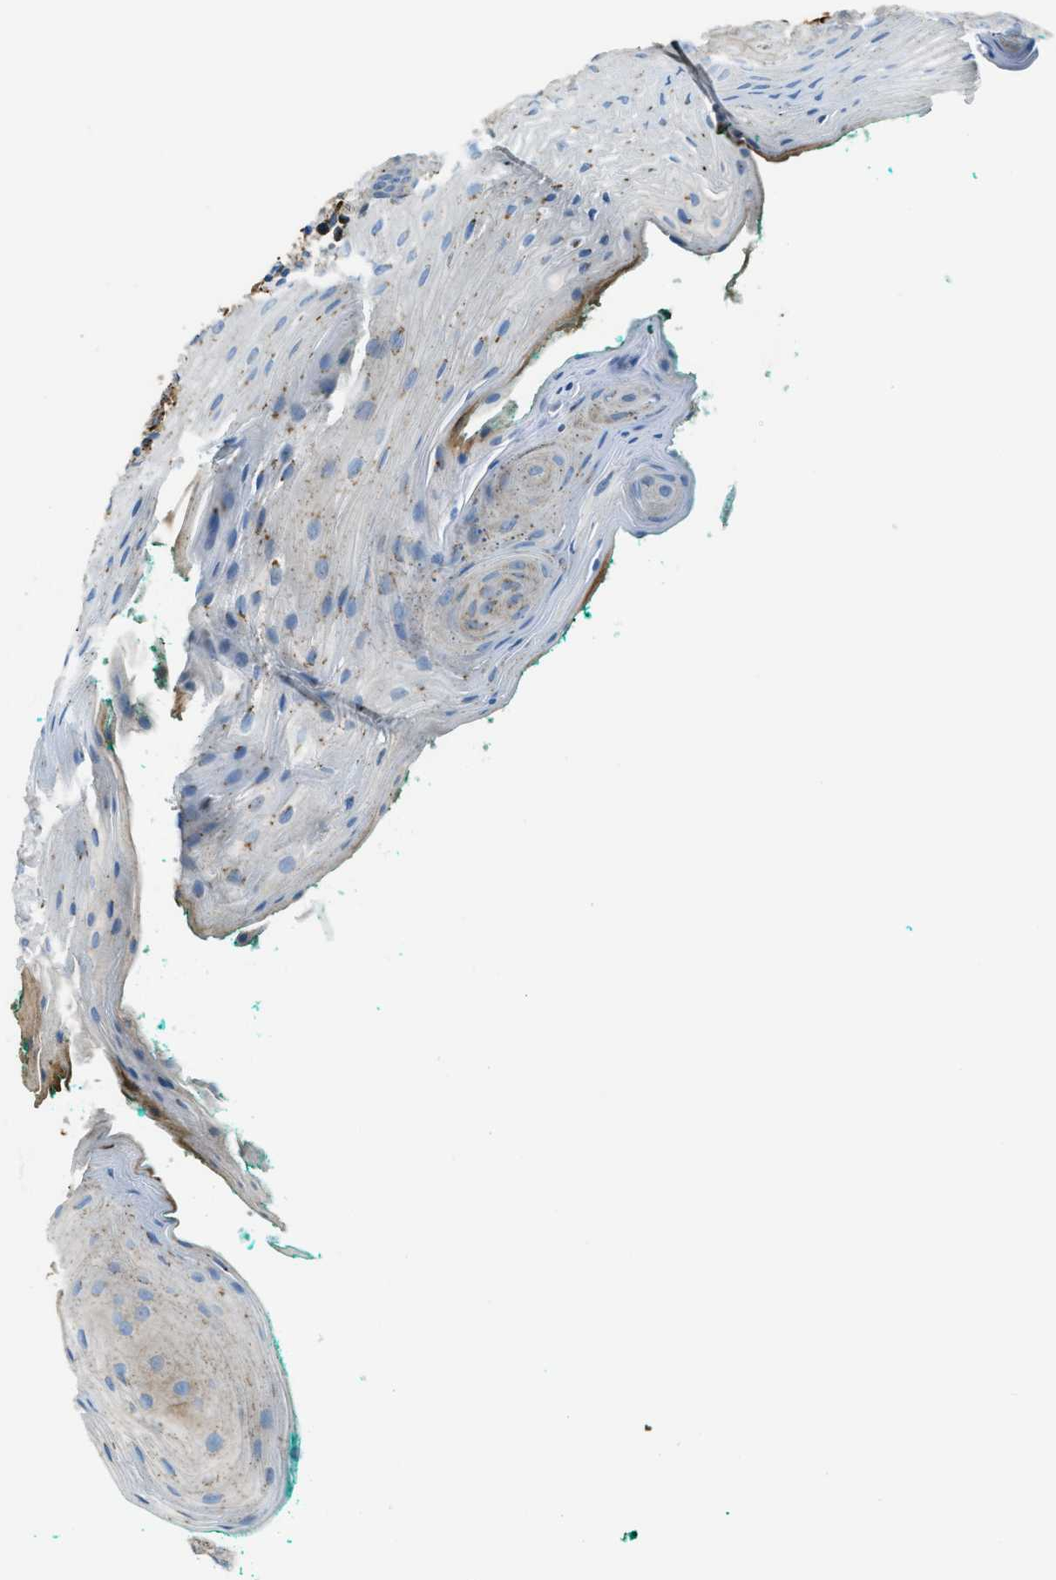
{"staining": {"intensity": "strong", "quantity": "25%-75%", "location": "cytoplasmic/membranous"}, "tissue": "oral mucosa", "cell_type": "Squamous epithelial cells", "image_type": "normal", "snomed": [{"axis": "morphology", "description": "Normal tissue, NOS"}, {"axis": "topography", "description": "Oral tissue"}], "caption": "Immunohistochemical staining of unremarkable oral mucosa demonstrates high levels of strong cytoplasmic/membranous staining in approximately 25%-75% of squamous epithelial cells.", "gene": "TRIM59", "patient": {"sex": "male", "age": 58}}